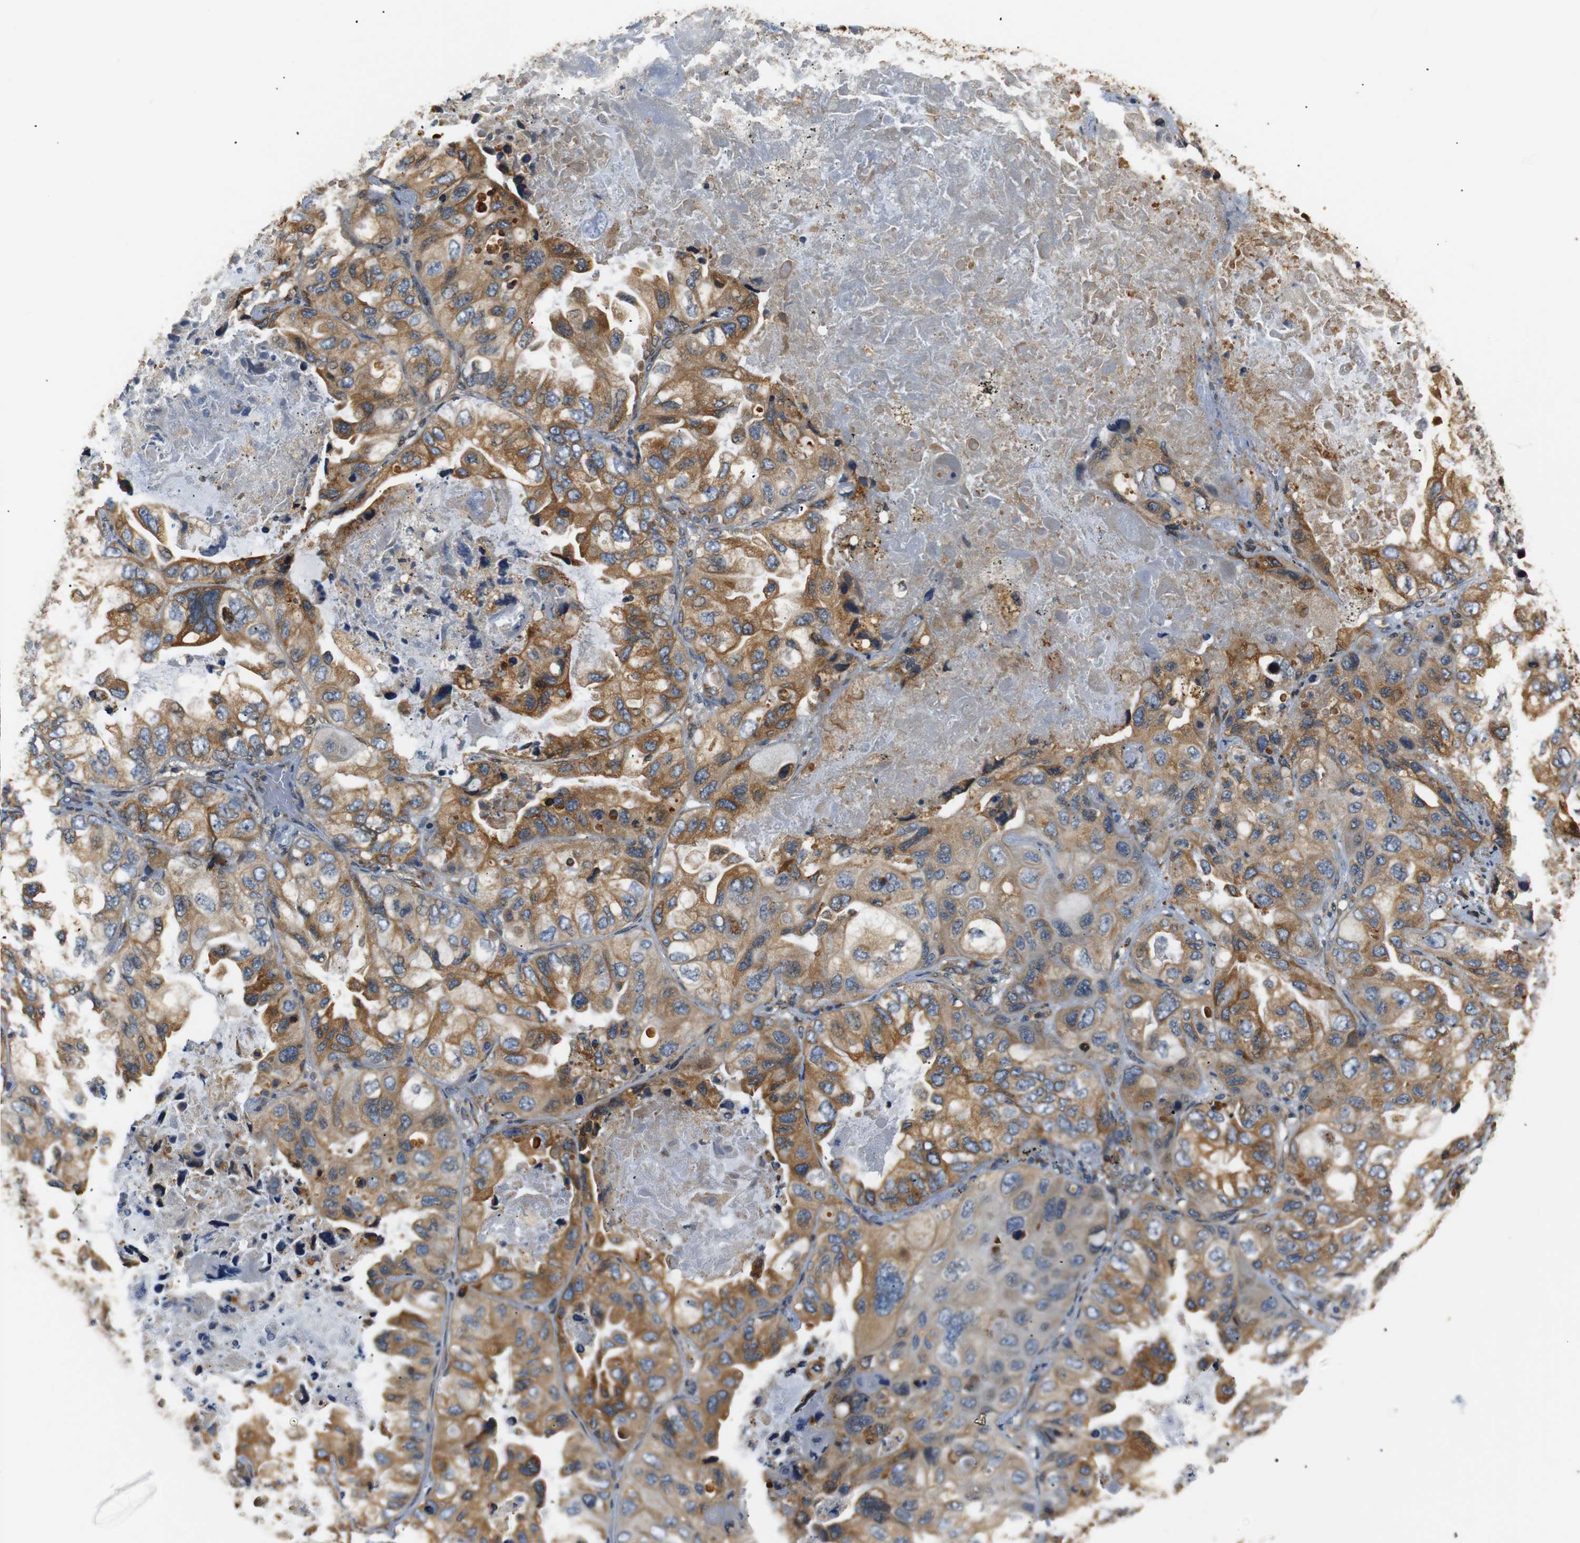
{"staining": {"intensity": "moderate", "quantity": ">75%", "location": "cytoplasmic/membranous"}, "tissue": "lung cancer", "cell_type": "Tumor cells", "image_type": "cancer", "snomed": [{"axis": "morphology", "description": "Squamous cell carcinoma, NOS"}, {"axis": "topography", "description": "Lung"}], "caption": "Lung squamous cell carcinoma stained with DAB immunohistochemistry (IHC) exhibits medium levels of moderate cytoplasmic/membranous positivity in about >75% of tumor cells.", "gene": "TMED2", "patient": {"sex": "female", "age": 73}}